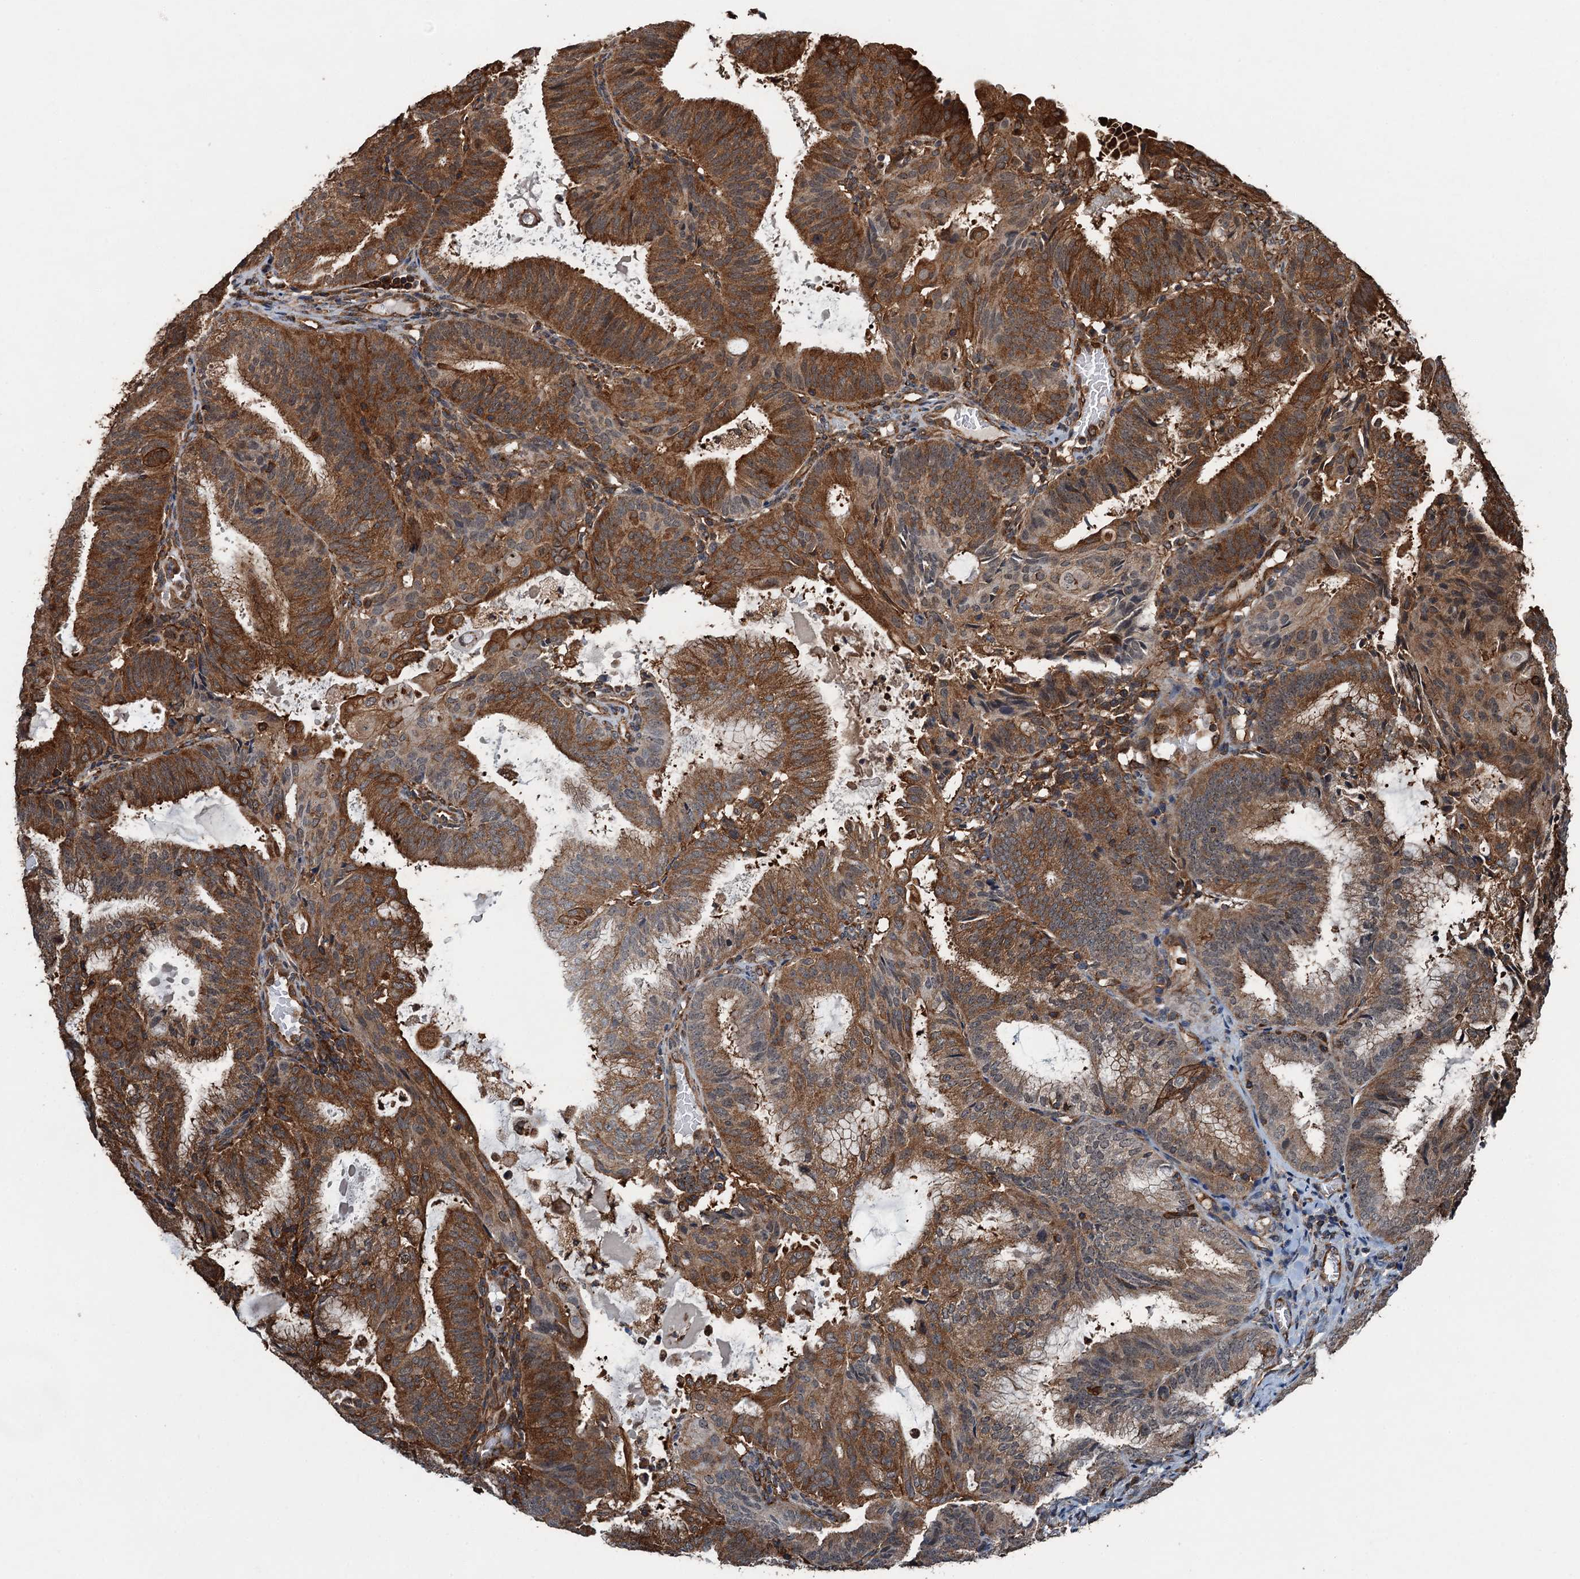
{"staining": {"intensity": "strong", "quantity": ">75%", "location": "cytoplasmic/membranous"}, "tissue": "endometrial cancer", "cell_type": "Tumor cells", "image_type": "cancer", "snomed": [{"axis": "morphology", "description": "Adenocarcinoma, NOS"}, {"axis": "topography", "description": "Endometrium"}], "caption": "A brown stain labels strong cytoplasmic/membranous staining of a protein in human endometrial cancer (adenocarcinoma) tumor cells. The protein is shown in brown color, while the nuclei are stained blue.", "gene": "WHAMM", "patient": {"sex": "female", "age": 49}}